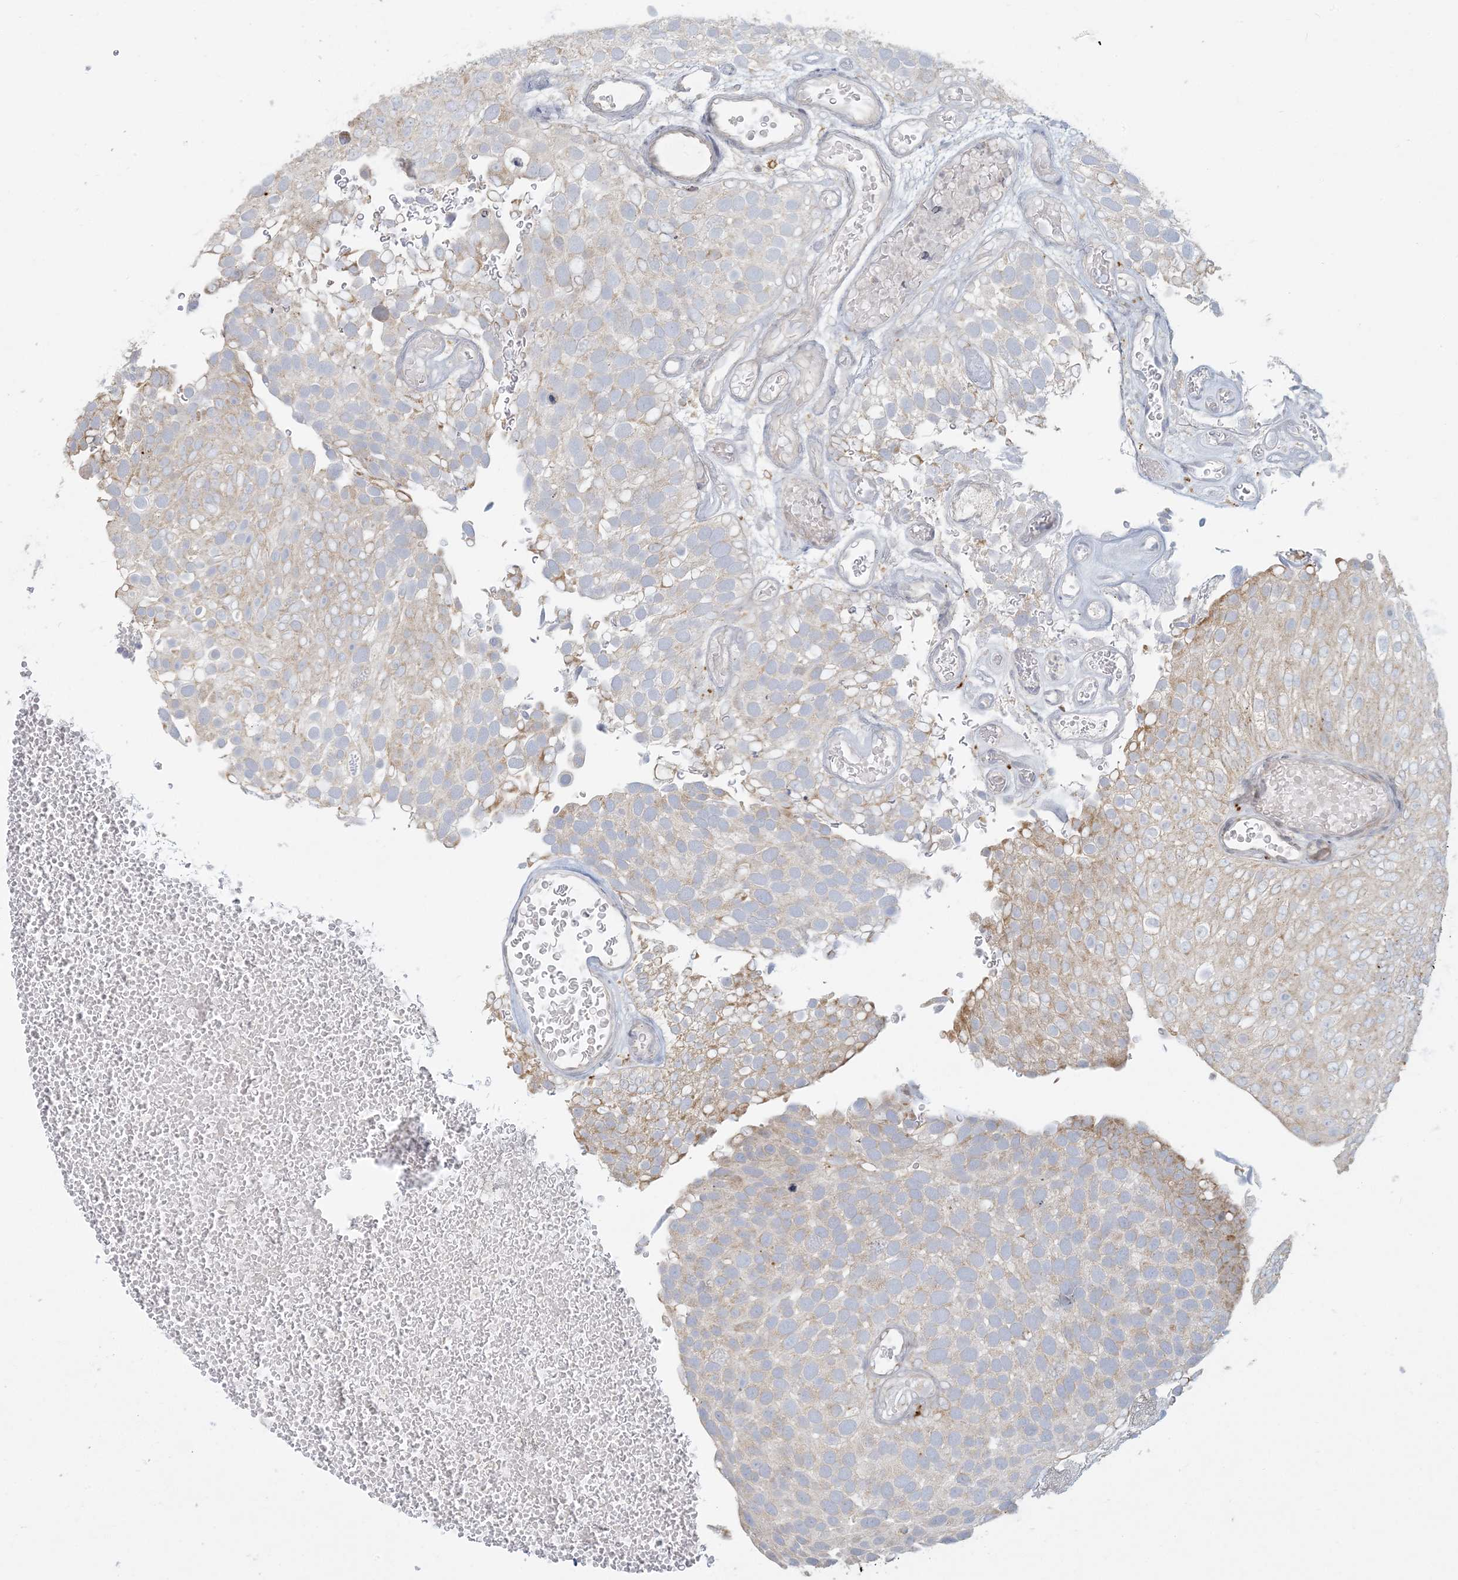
{"staining": {"intensity": "weak", "quantity": "<25%", "location": "cytoplasmic/membranous"}, "tissue": "urothelial cancer", "cell_type": "Tumor cells", "image_type": "cancer", "snomed": [{"axis": "morphology", "description": "Urothelial carcinoma, Low grade"}, {"axis": "topography", "description": "Urinary bladder"}], "caption": "High power microscopy histopathology image of an immunohistochemistry (IHC) image of urothelial cancer, revealing no significant positivity in tumor cells. (DAB immunohistochemistry (IHC) with hematoxylin counter stain).", "gene": "MCAT", "patient": {"sex": "male", "age": 78}}